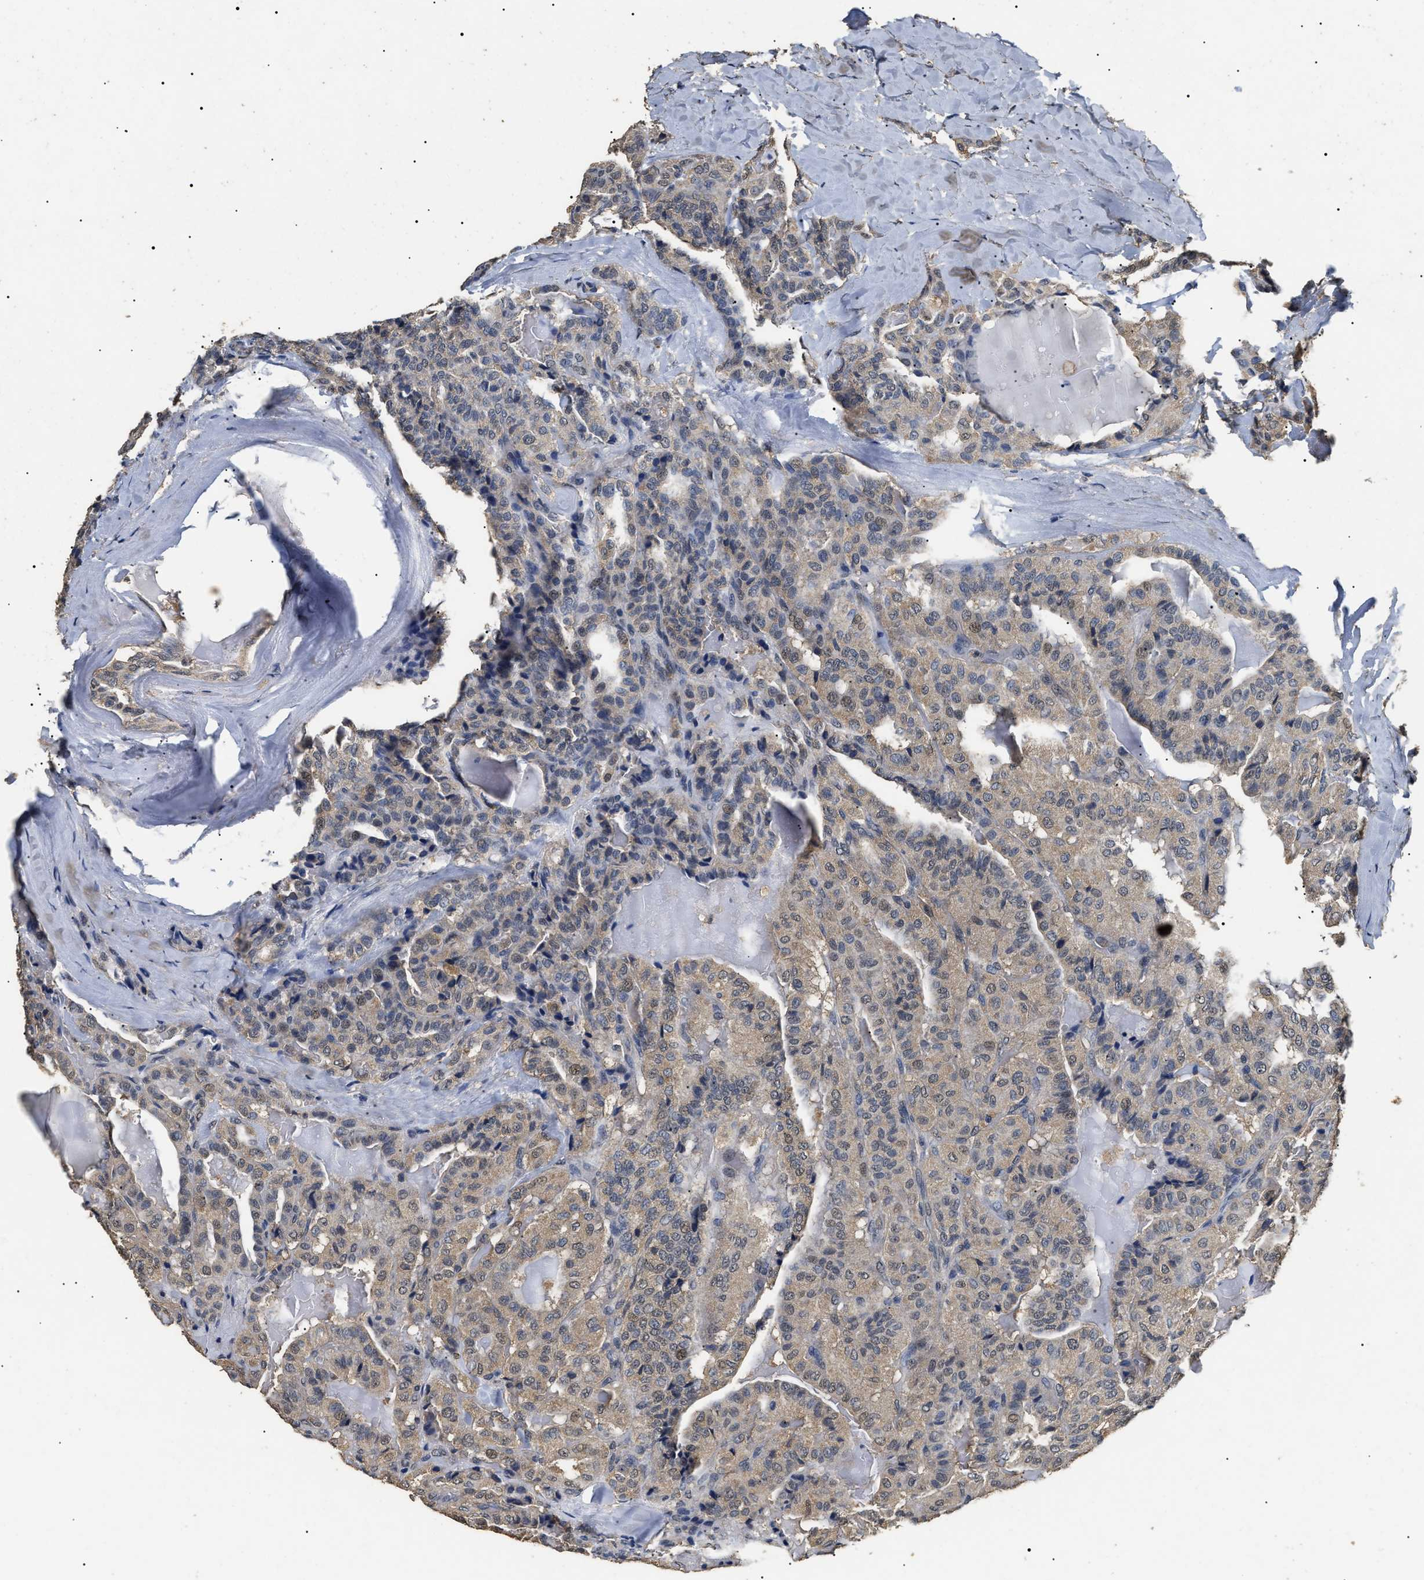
{"staining": {"intensity": "weak", "quantity": ">75%", "location": "cytoplasmic/membranous,nuclear"}, "tissue": "thyroid cancer", "cell_type": "Tumor cells", "image_type": "cancer", "snomed": [{"axis": "morphology", "description": "Papillary adenocarcinoma, NOS"}, {"axis": "topography", "description": "Thyroid gland"}], "caption": "This is a histology image of immunohistochemistry (IHC) staining of thyroid cancer (papillary adenocarcinoma), which shows weak positivity in the cytoplasmic/membranous and nuclear of tumor cells.", "gene": "PSMD8", "patient": {"sex": "male", "age": 77}}